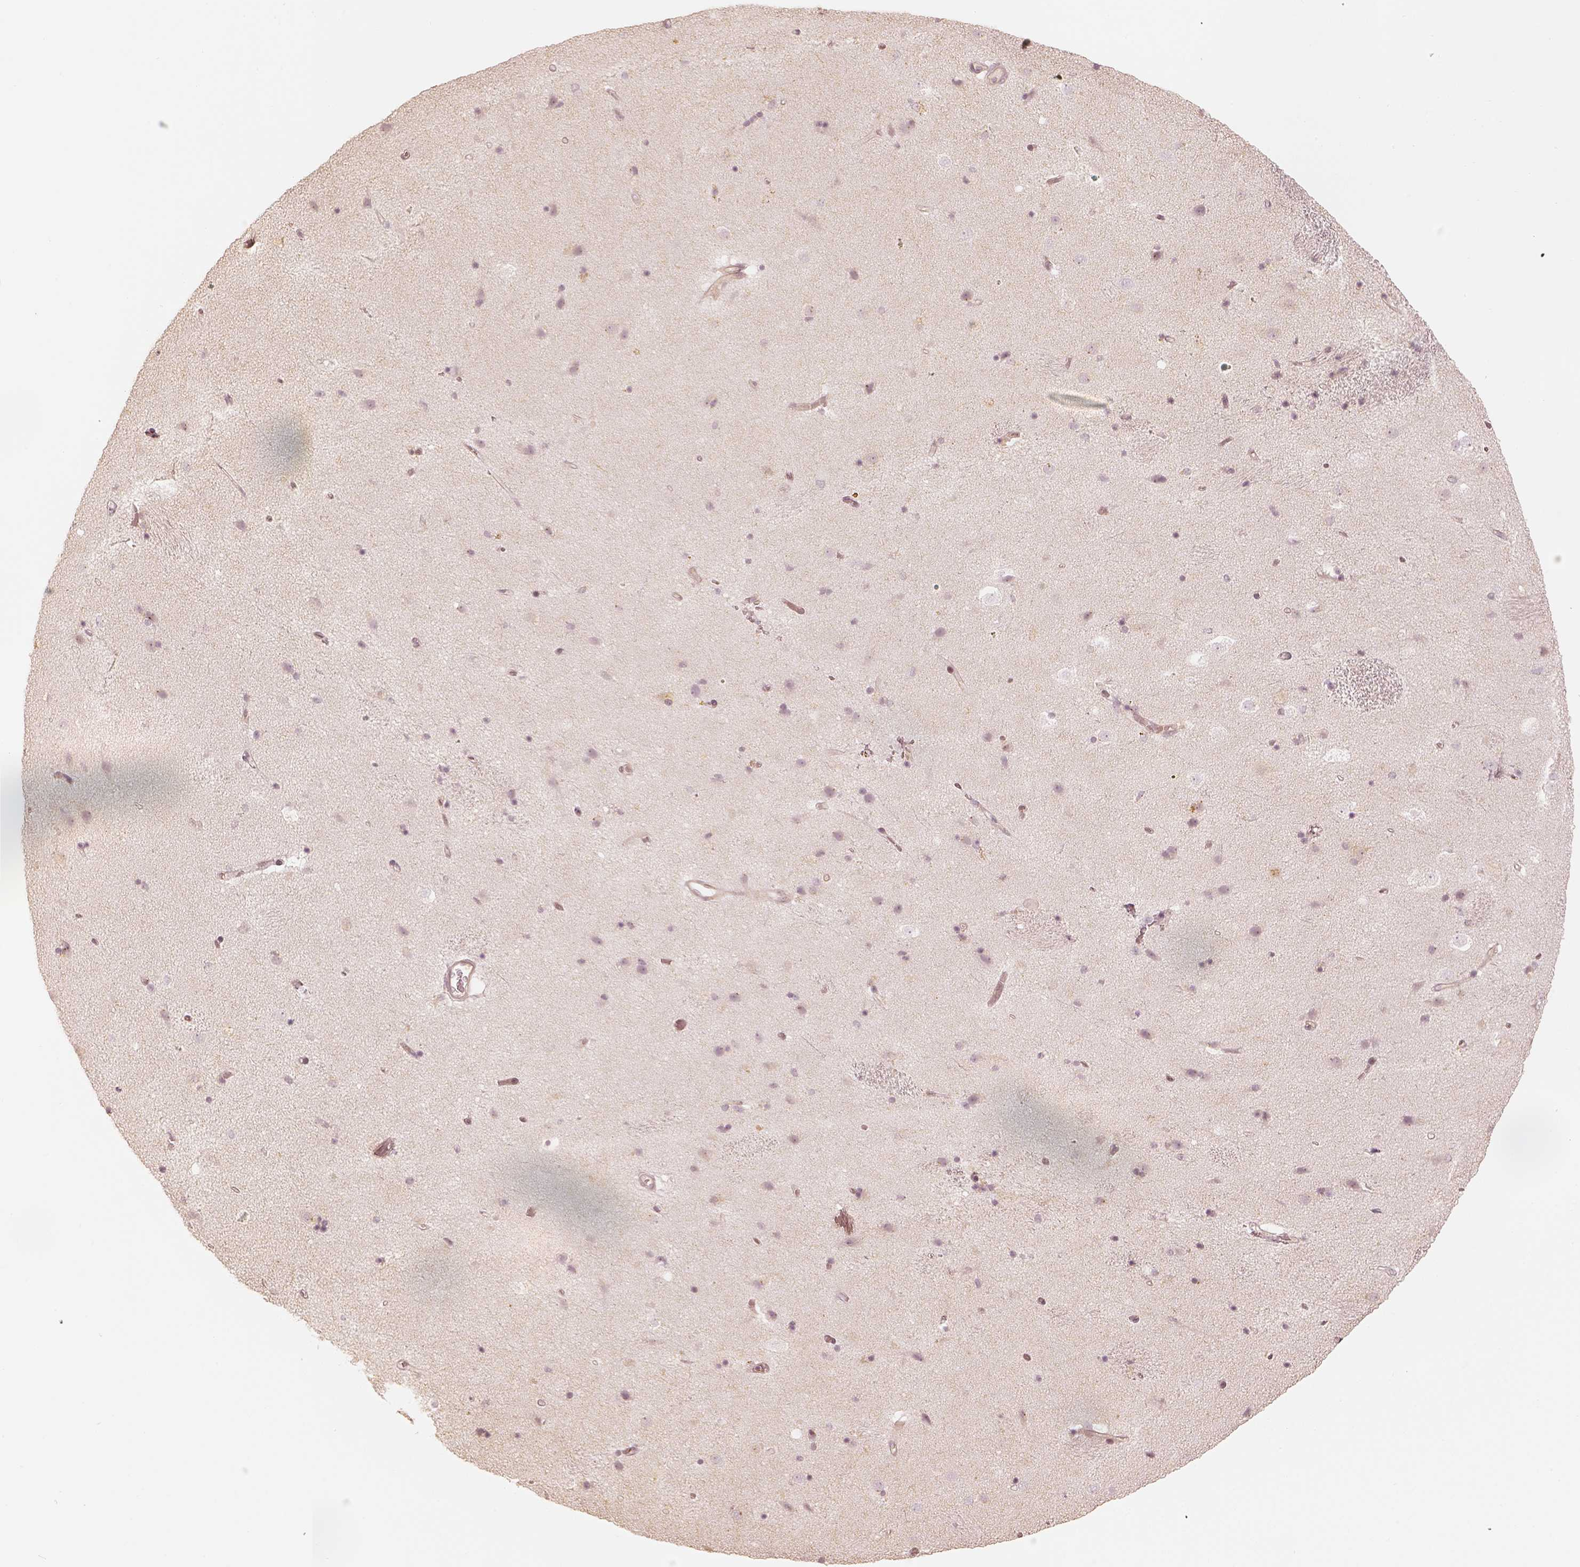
{"staining": {"intensity": "negative", "quantity": "none", "location": "none"}, "tissue": "caudate", "cell_type": "Glial cells", "image_type": "normal", "snomed": [{"axis": "morphology", "description": "Normal tissue, NOS"}, {"axis": "topography", "description": "Lateral ventricle wall"}], "caption": "Immunohistochemical staining of normal human caudate reveals no significant positivity in glial cells.", "gene": "GORASP2", "patient": {"sex": "female", "age": 71}}